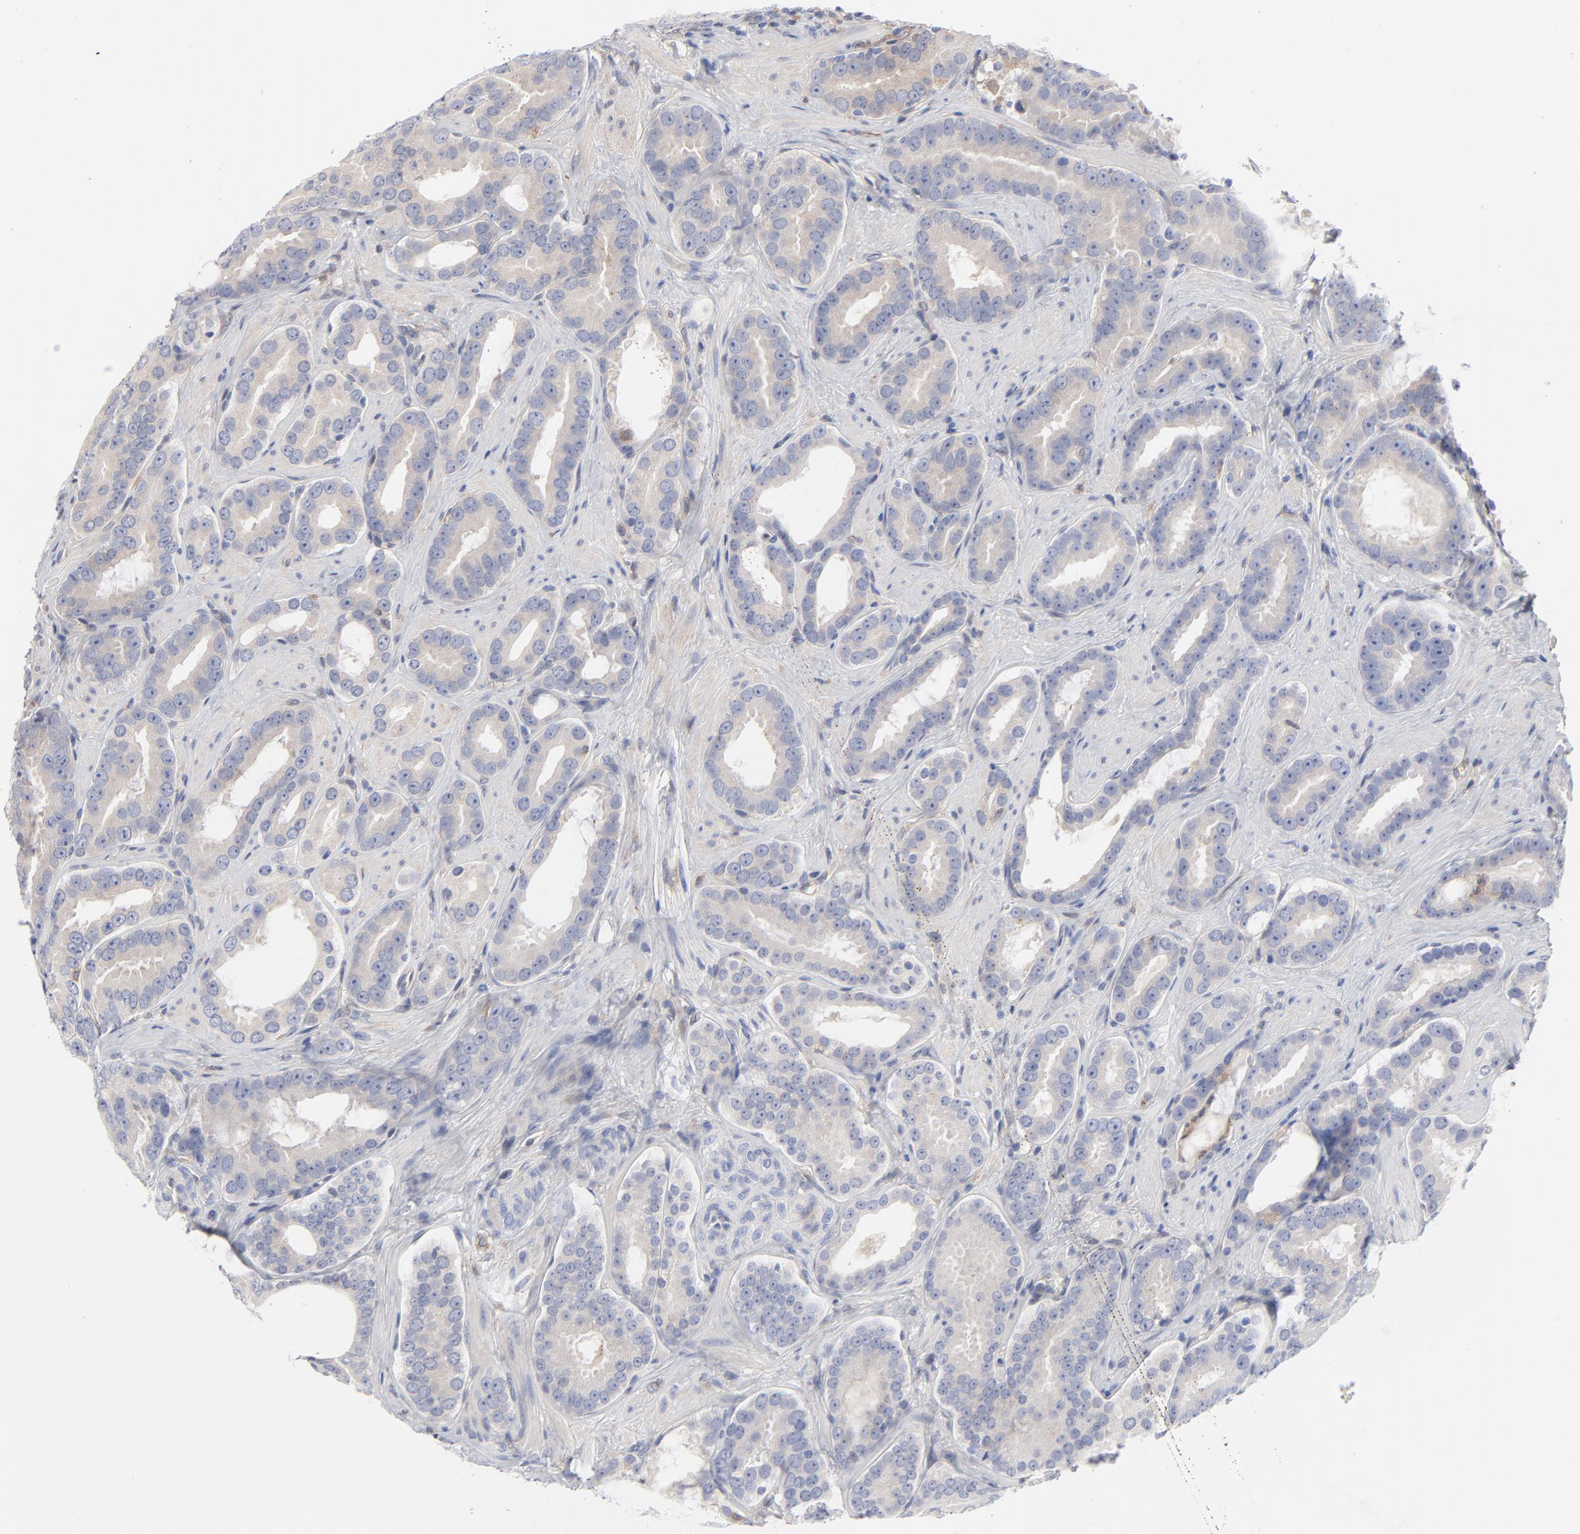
{"staining": {"intensity": "negative", "quantity": "none", "location": "none"}, "tissue": "prostate cancer", "cell_type": "Tumor cells", "image_type": "cancer", "snomed": [{"axis": "morphology", "description": "Adenocarcinoma, Low grade"}, {"axis": "topography", "description": "Prostate"}], "caption": "Immunohistochemical staining of adenocarcinoma (low-grade) (prostate) displays no significant expression in tumor cells. (Brightfield microscopy of DAB immunohistochemistry (IHC) at high magnification).", "gene": "ARRB1", "patient": {"sex": "male", "age": 59}}